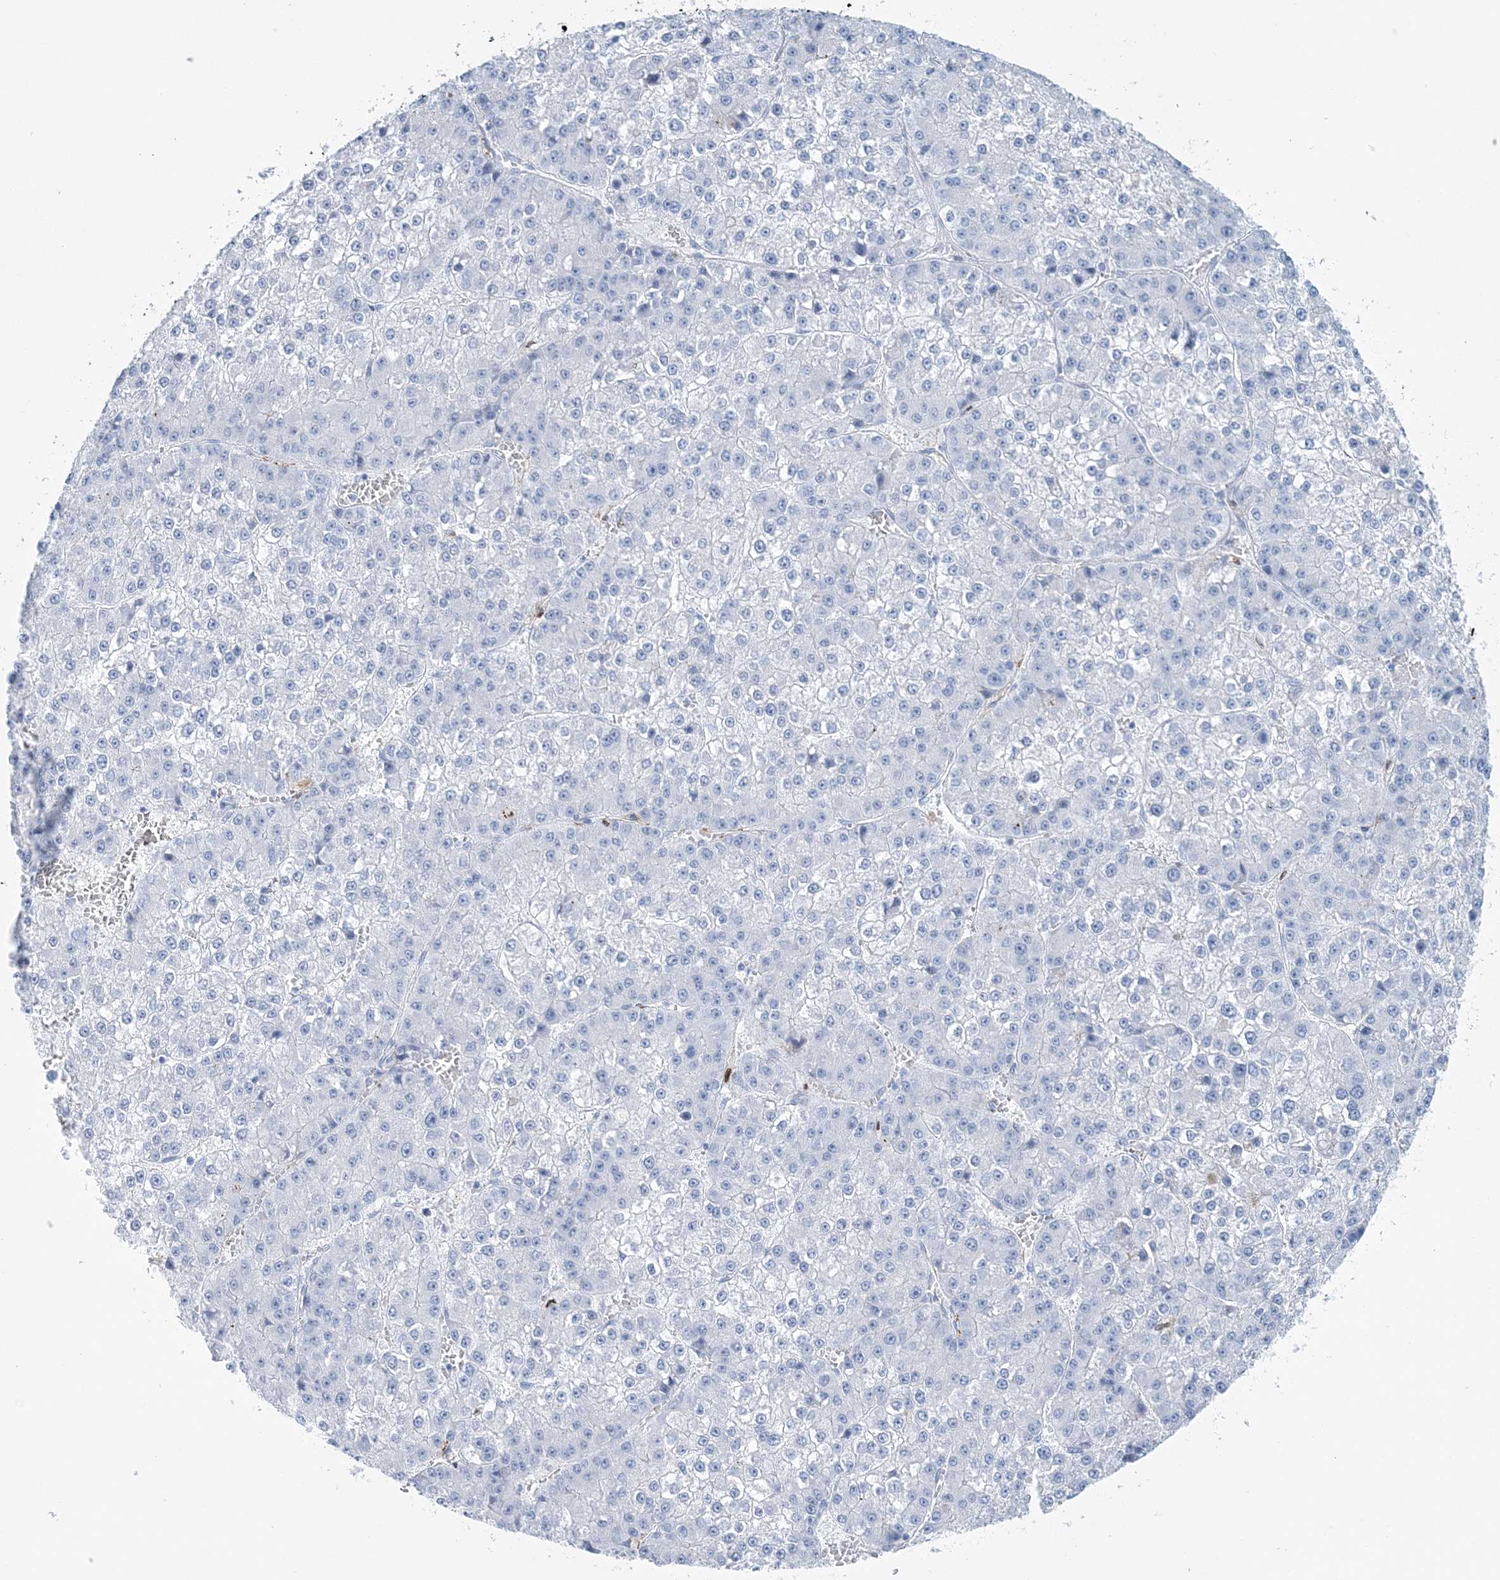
{"staining": {"intensity": "negative", "quantity": "none", "location": "none"}, "tissue": "liver cancer", "cell_type": "Tumor cells", "image_type": "cancer", "snomed": [{"axis": "morphology", "description": "Carcinoma, Hepatocellular, NOS"}, {"axis": "topography", "description": "Liver"}], "caption": "Tumor cells show no significant protein staining in liver cancer.", "gene": "NKX6-1", "patient": {"sex": "female", "age": 73}}